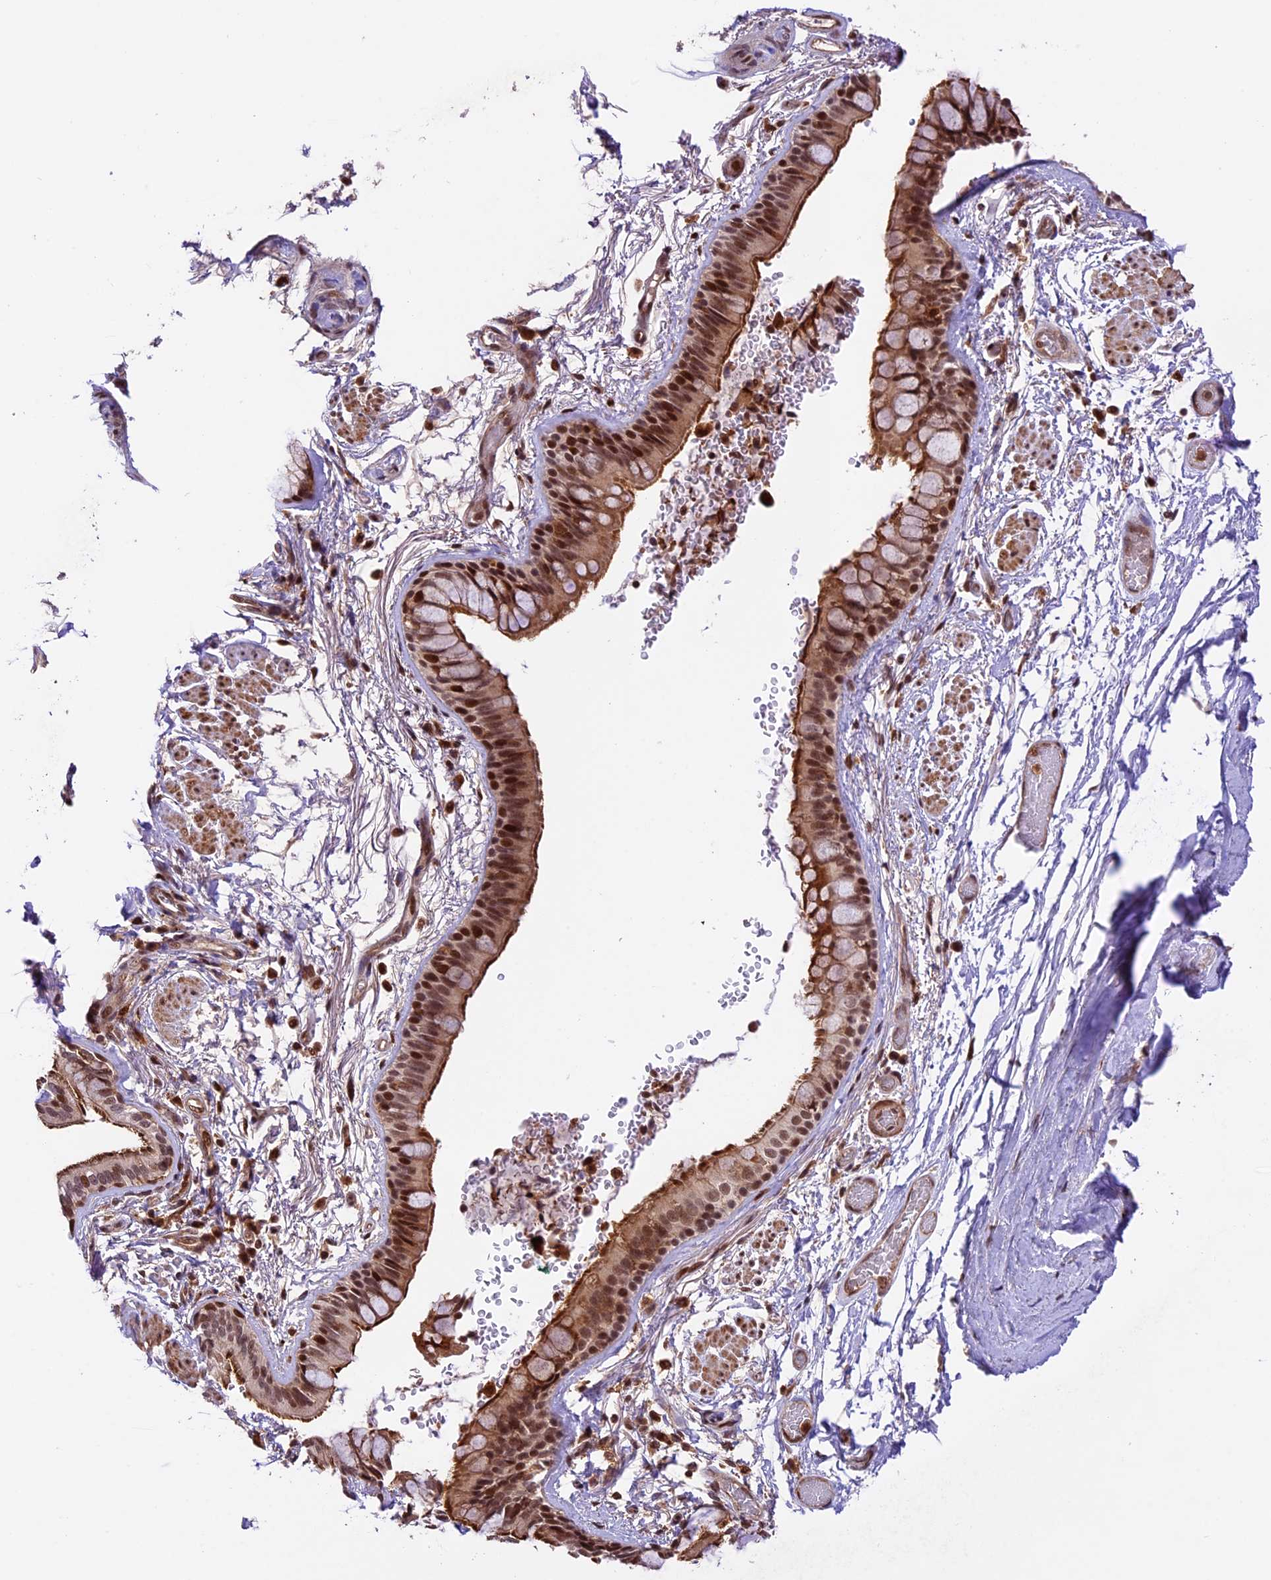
{"staining": {"intensity": "moderate", "quantity": ">75%", "location": "cytoplasmic/membranous,nuclear"}, "tissue": "bronchus", "cell_type": "Respiratory epithelial cells", "image_type": "normal", "snomed": [{"axis": "morphology", "description": "Normal tissue, NOS"}, {"axis": "topography", "description": "Cartilage tissue"}], "caption": "Immunohistochemistry image of normal bronchus stained for a protein (brown), which demonstrates medium levels of moderate cytoplasmic/membranous,nuclear staining in approximately >75% of respiratory epithelial cells.", "gene": "DHX38", "patient": {"sex": "male", "age": 63}}